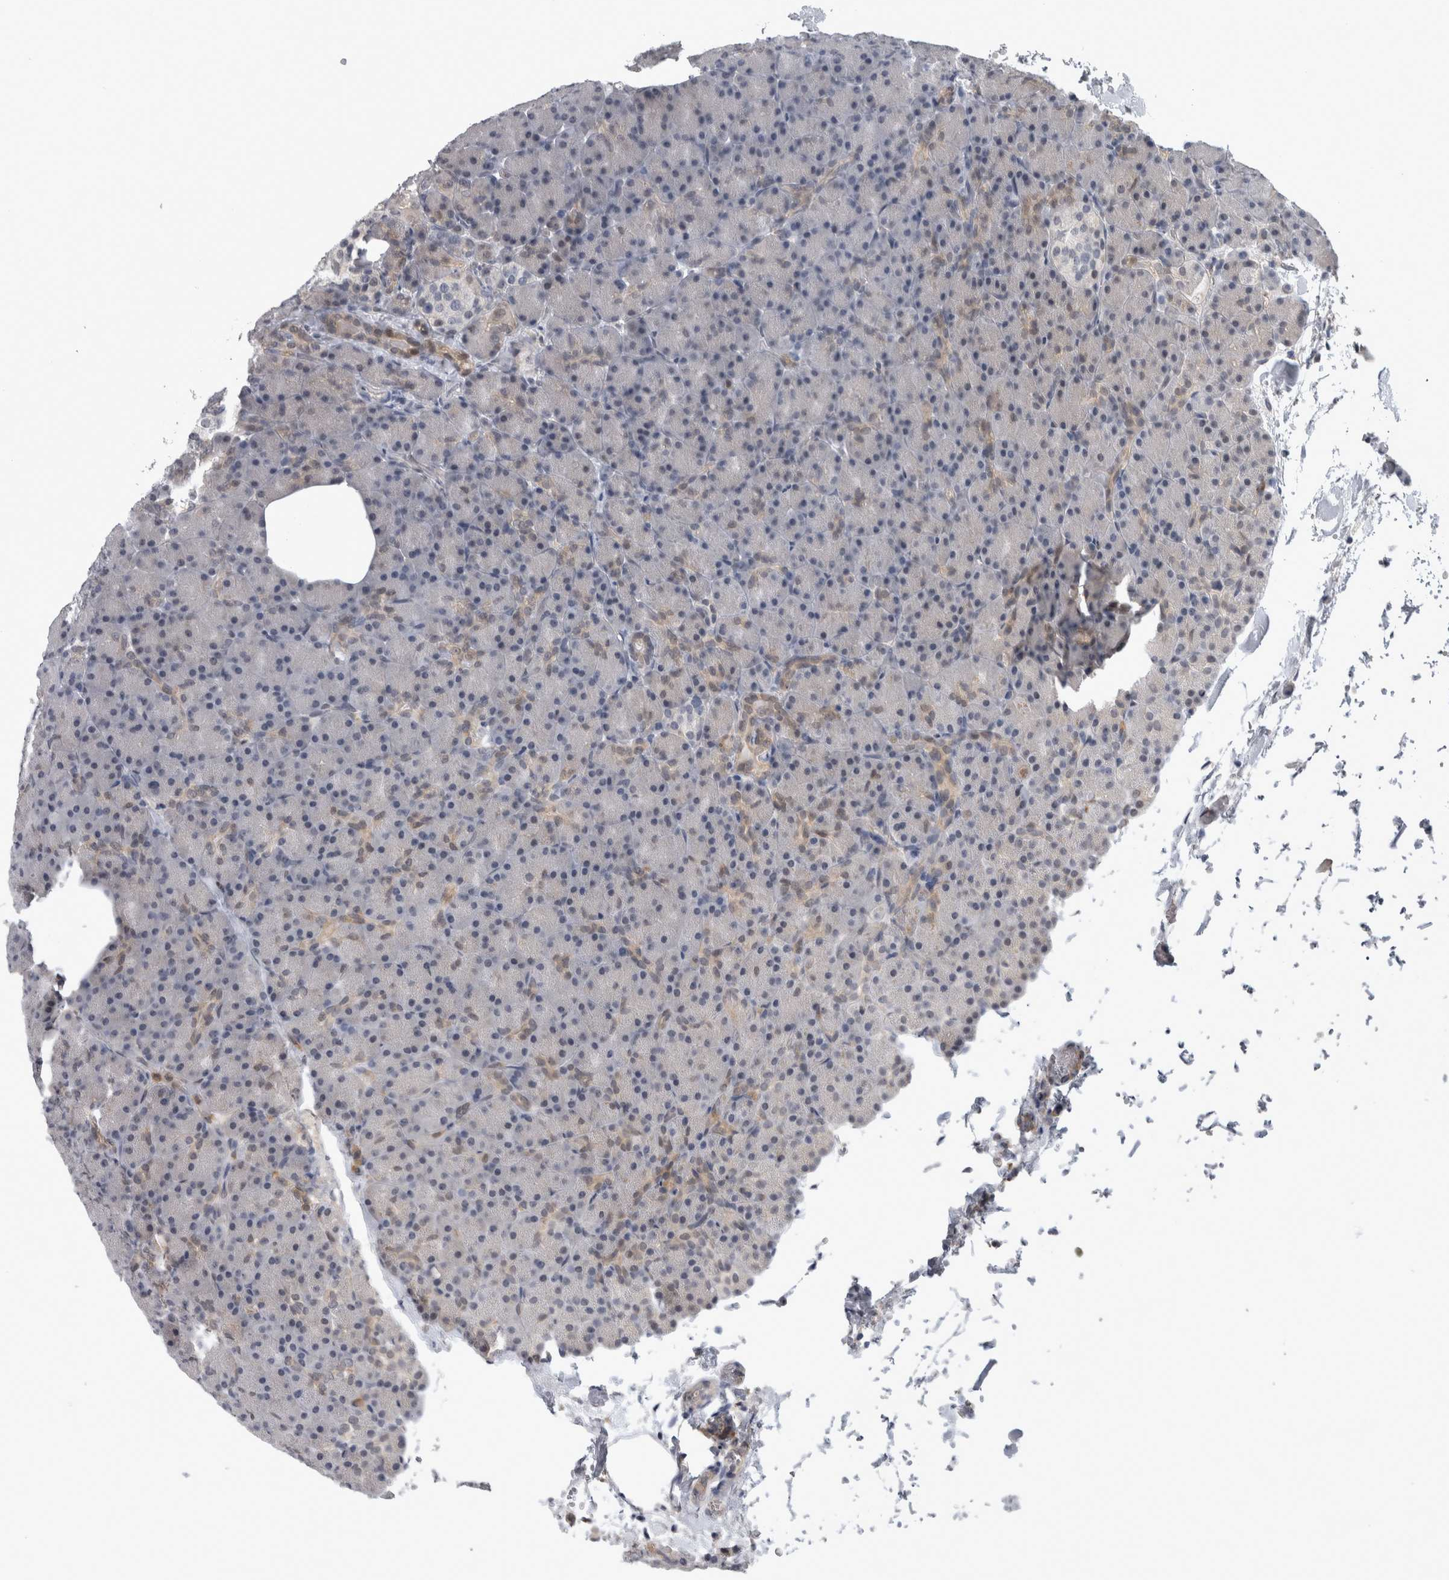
{"staining": {"intensity": "weak", "quantity": "<25%", "location": "cytoplasmic/membranous"}, "tissue": "pancreas", "cell_type": "Exocrine glandular cells", "image_type": "normal", "snomed": [{"axis": "morphology", "description": "Normal tissue, NOS"}, {"axis": "topography", "description": "Pancreas"}], "caption": "Protein analysis of unremarkable pancreas displays no significant expression in exocrine glandular cells. (Immunohistochemistry (ihc), brightfield microscopy, high magnification).", "gene": "NAPRT", "patient": {"sex": "female", "age": 43}}